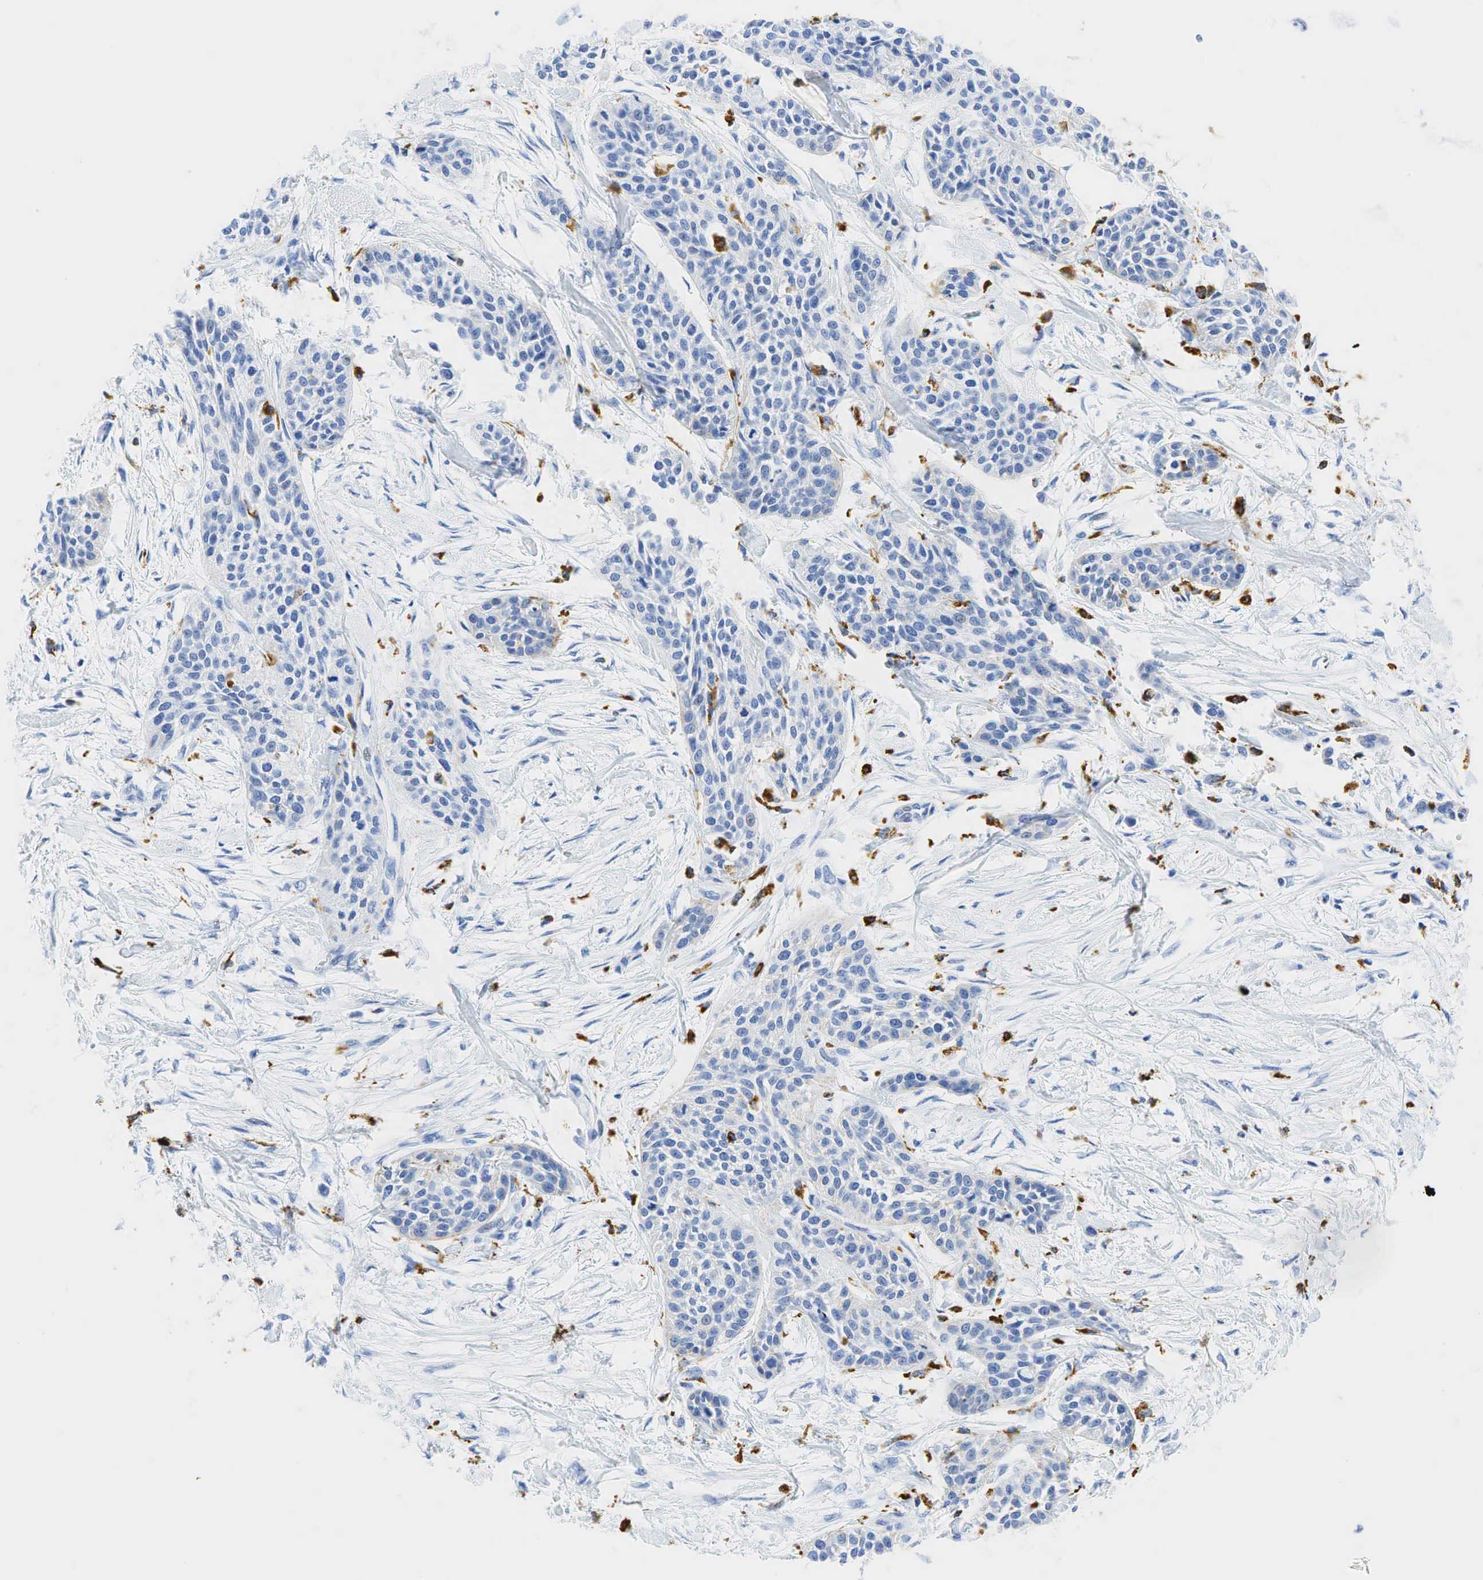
{"staining": {"intensity": "negative", "quantity": "none", "location": "none"}, "tissue": "urothelial cancer", "cell_type": "Tumor cells", "image_type": "cancer", "snomed": [{"axis": "morphology", "description": "Urothelial carcinoma, High grade"}, {"axis": "topography", "description": "Urinary bladder"}], "caption": "IHC of urothelial cancer reveals no staining in tumor cells.", "gene": "CD68", "patient": {"sex": "male", "age": 56}}